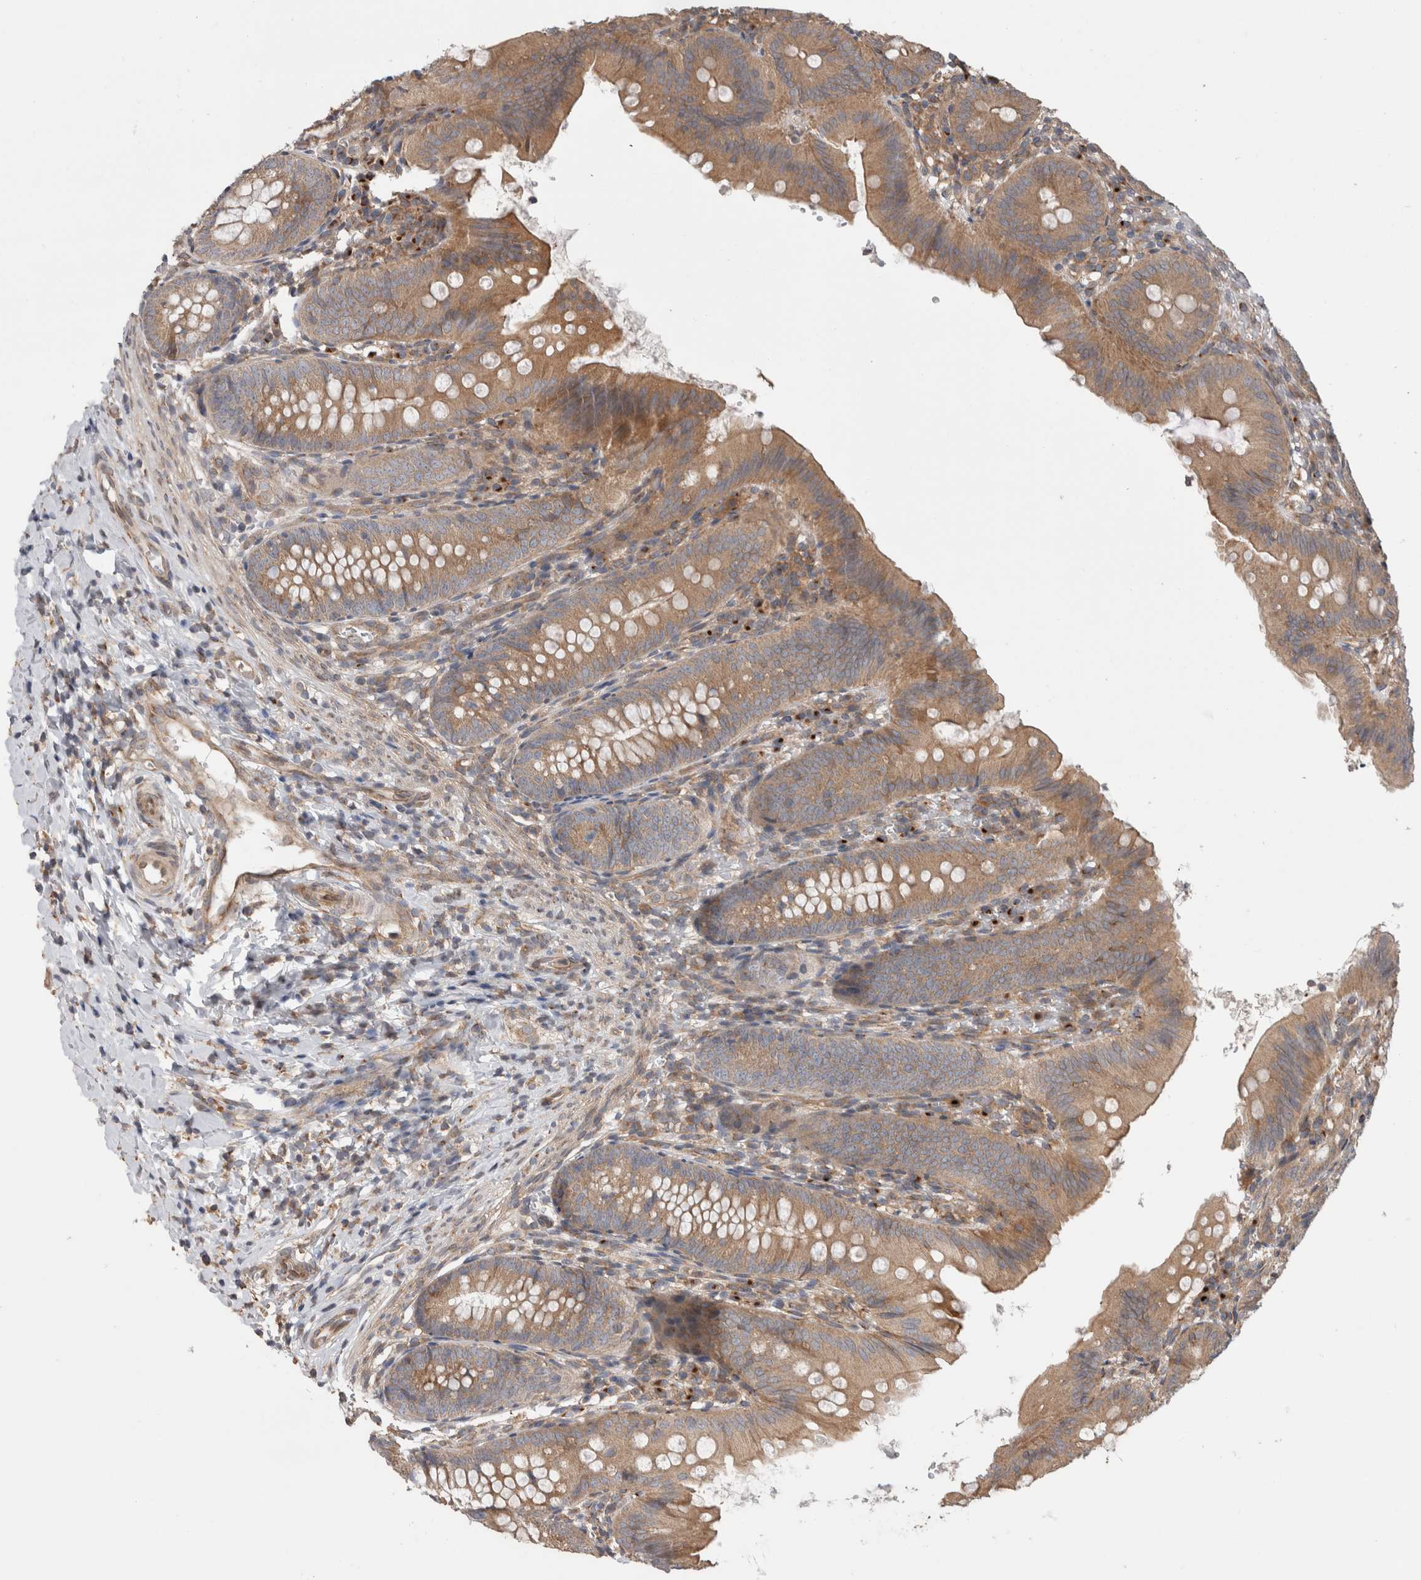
{"staining": {"intensity": "moderate", "quantity": ">75%", "location": "cytoplasmic/membranous"}, "tissue": "appendix", "cell_type": "Glandular cells", "image_type": "normal", "snomed": [{"axis": "morphology", "description": "Normal tissue, NOS"}, {"axis": "topography", "description": "Appendix"}], "caption": "Unremarkable appendix was stained to show a protein in brown. There is medium levels of moderate cytoplasmic/membranous expression in approximately >75% of glandular cells. The protein of interest is stained brown, and the nuclei are stained in blue (DAB IHC with brightfield microscopy, high magnification).", "gene": "TRIM5", "patient": {"sex": "male", "age": 1}}